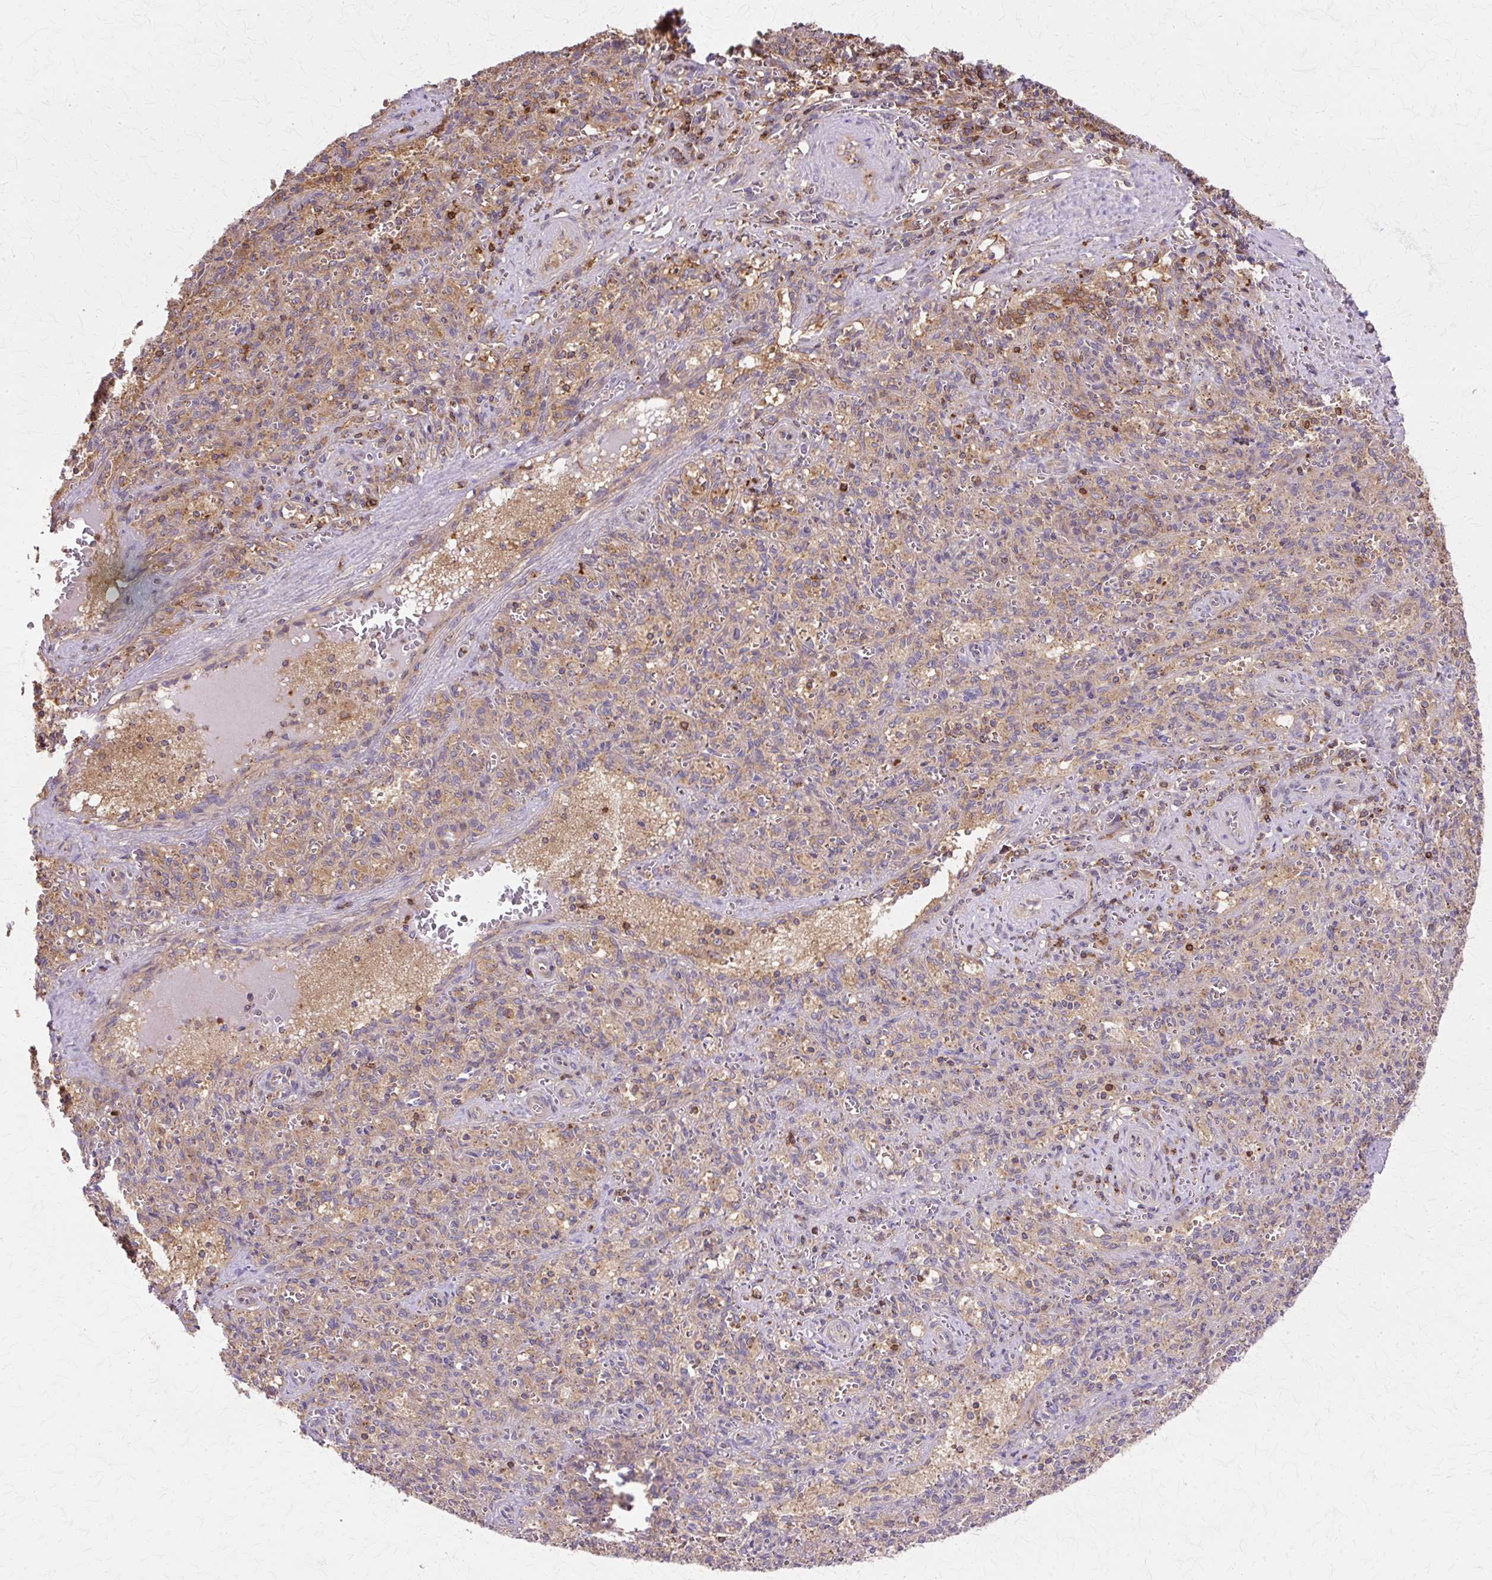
{"staining": {"intensity": "negative", "quantity": "none", "location": "none"}, "tissue": "spleen", "cell_type": "Cells in red pulp", "image_type": "normal", "snomed": [{"axis": "morphology", "description": "Normal tissue, NOS"}, {"axis": "topography", "description": "Spleen"}], "caption": "A high-resolution histopathology image shows IHC staining of normal spleen, which displays no significant staining in cells in red pulp. Brightfield microscopy of immunohistochemistry (IHC) stained with DAB (brown) and hematoxylin (blue), captured at high magnification.", "gene": "COPB1", "patient": {"sex": "female", "age": 26}}